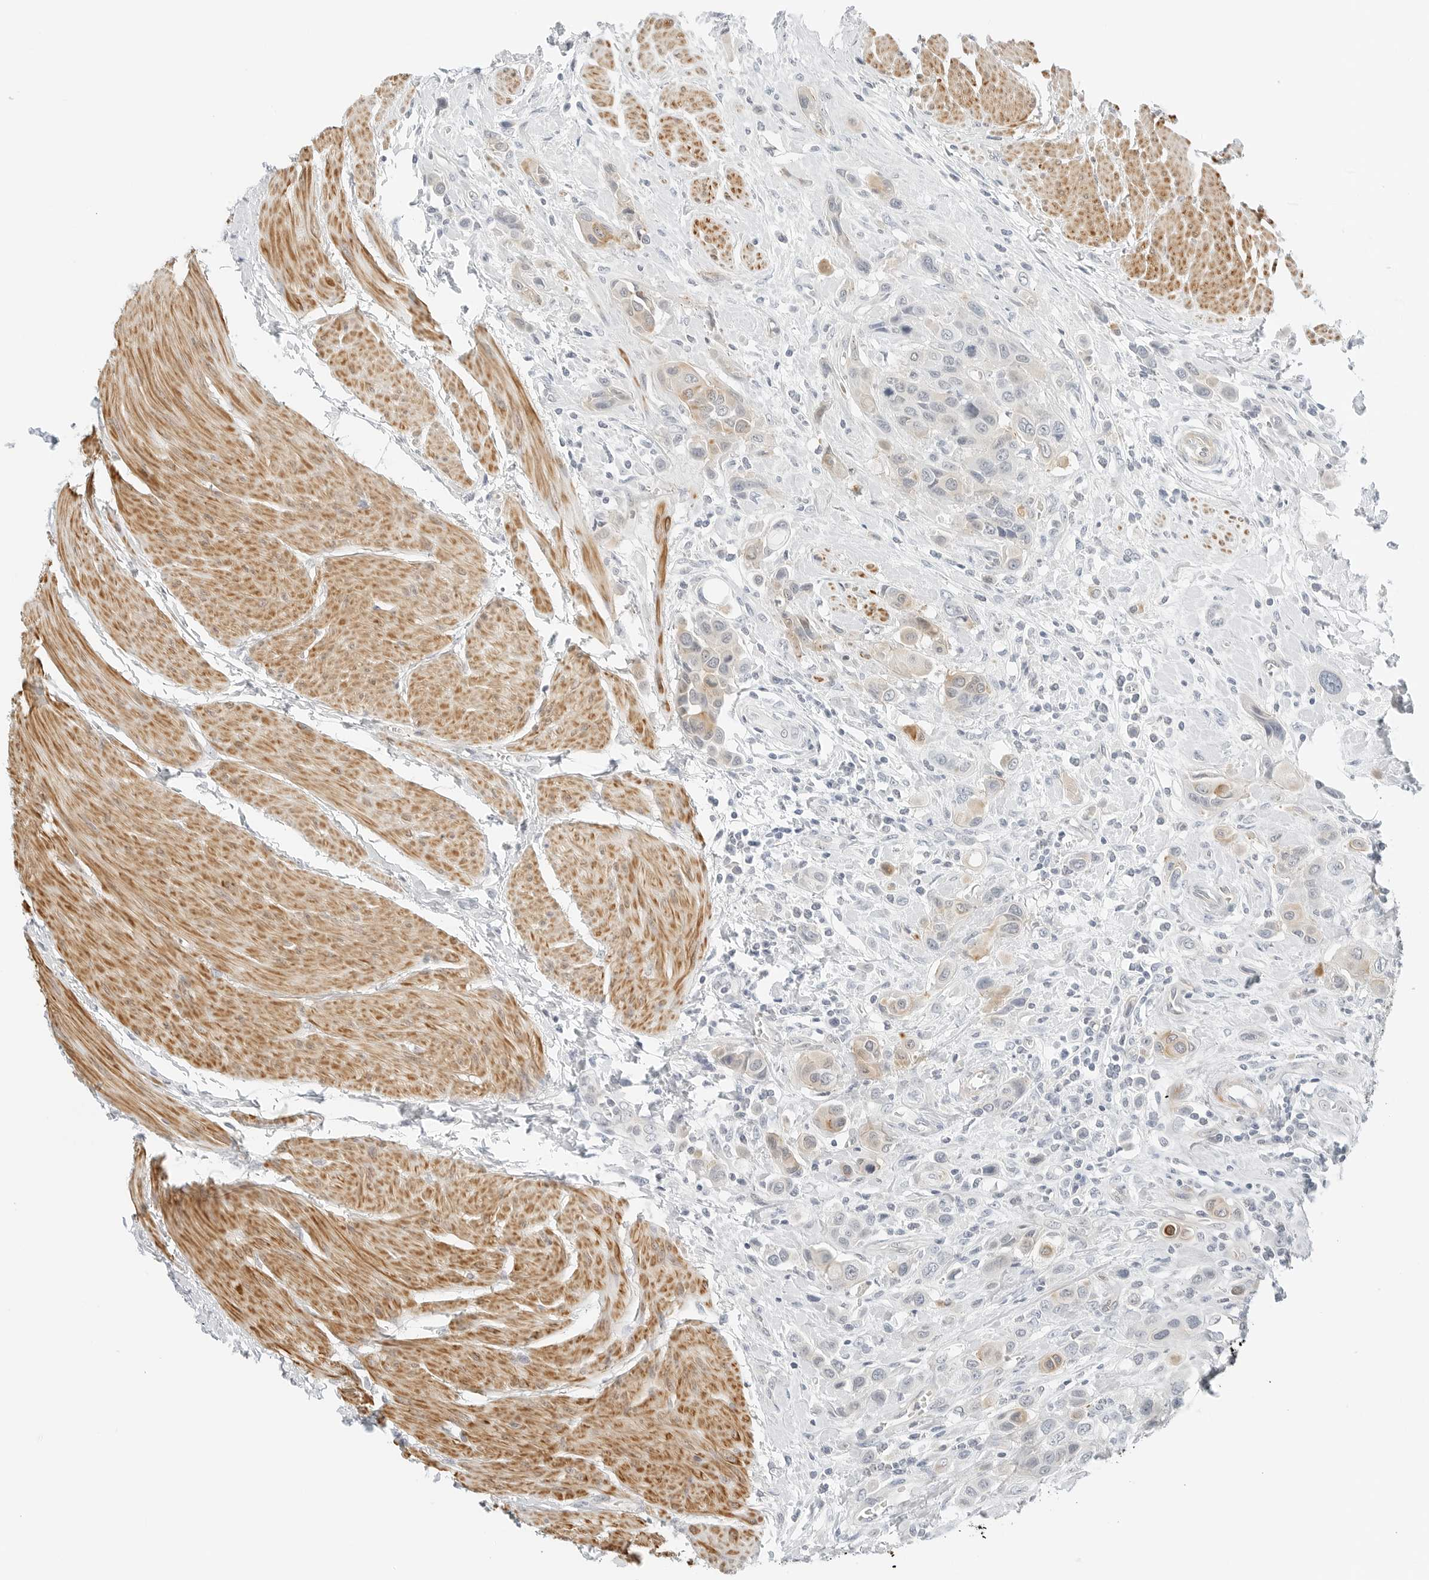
{"staining": {"intensity": "weak", "quantity": "<25%", "location": "cytoplasmic/membranous"}, "tissue": "urothelial cancer", "cell_type": "Tumor cells", "image_type": "cancer", "snomed": [{"axis": "morphology", "description": "Urothelial carcinoma, High grade"}, {"axis": "topography", "description": "Urinary bladder"}], "caption": "This is an immunohistochemistry image of urothelial carcinoma (high-grade). There is no expression in tumor cells.", "gene": "IQCC", "patient": {"sex": "male", "age": 50}}